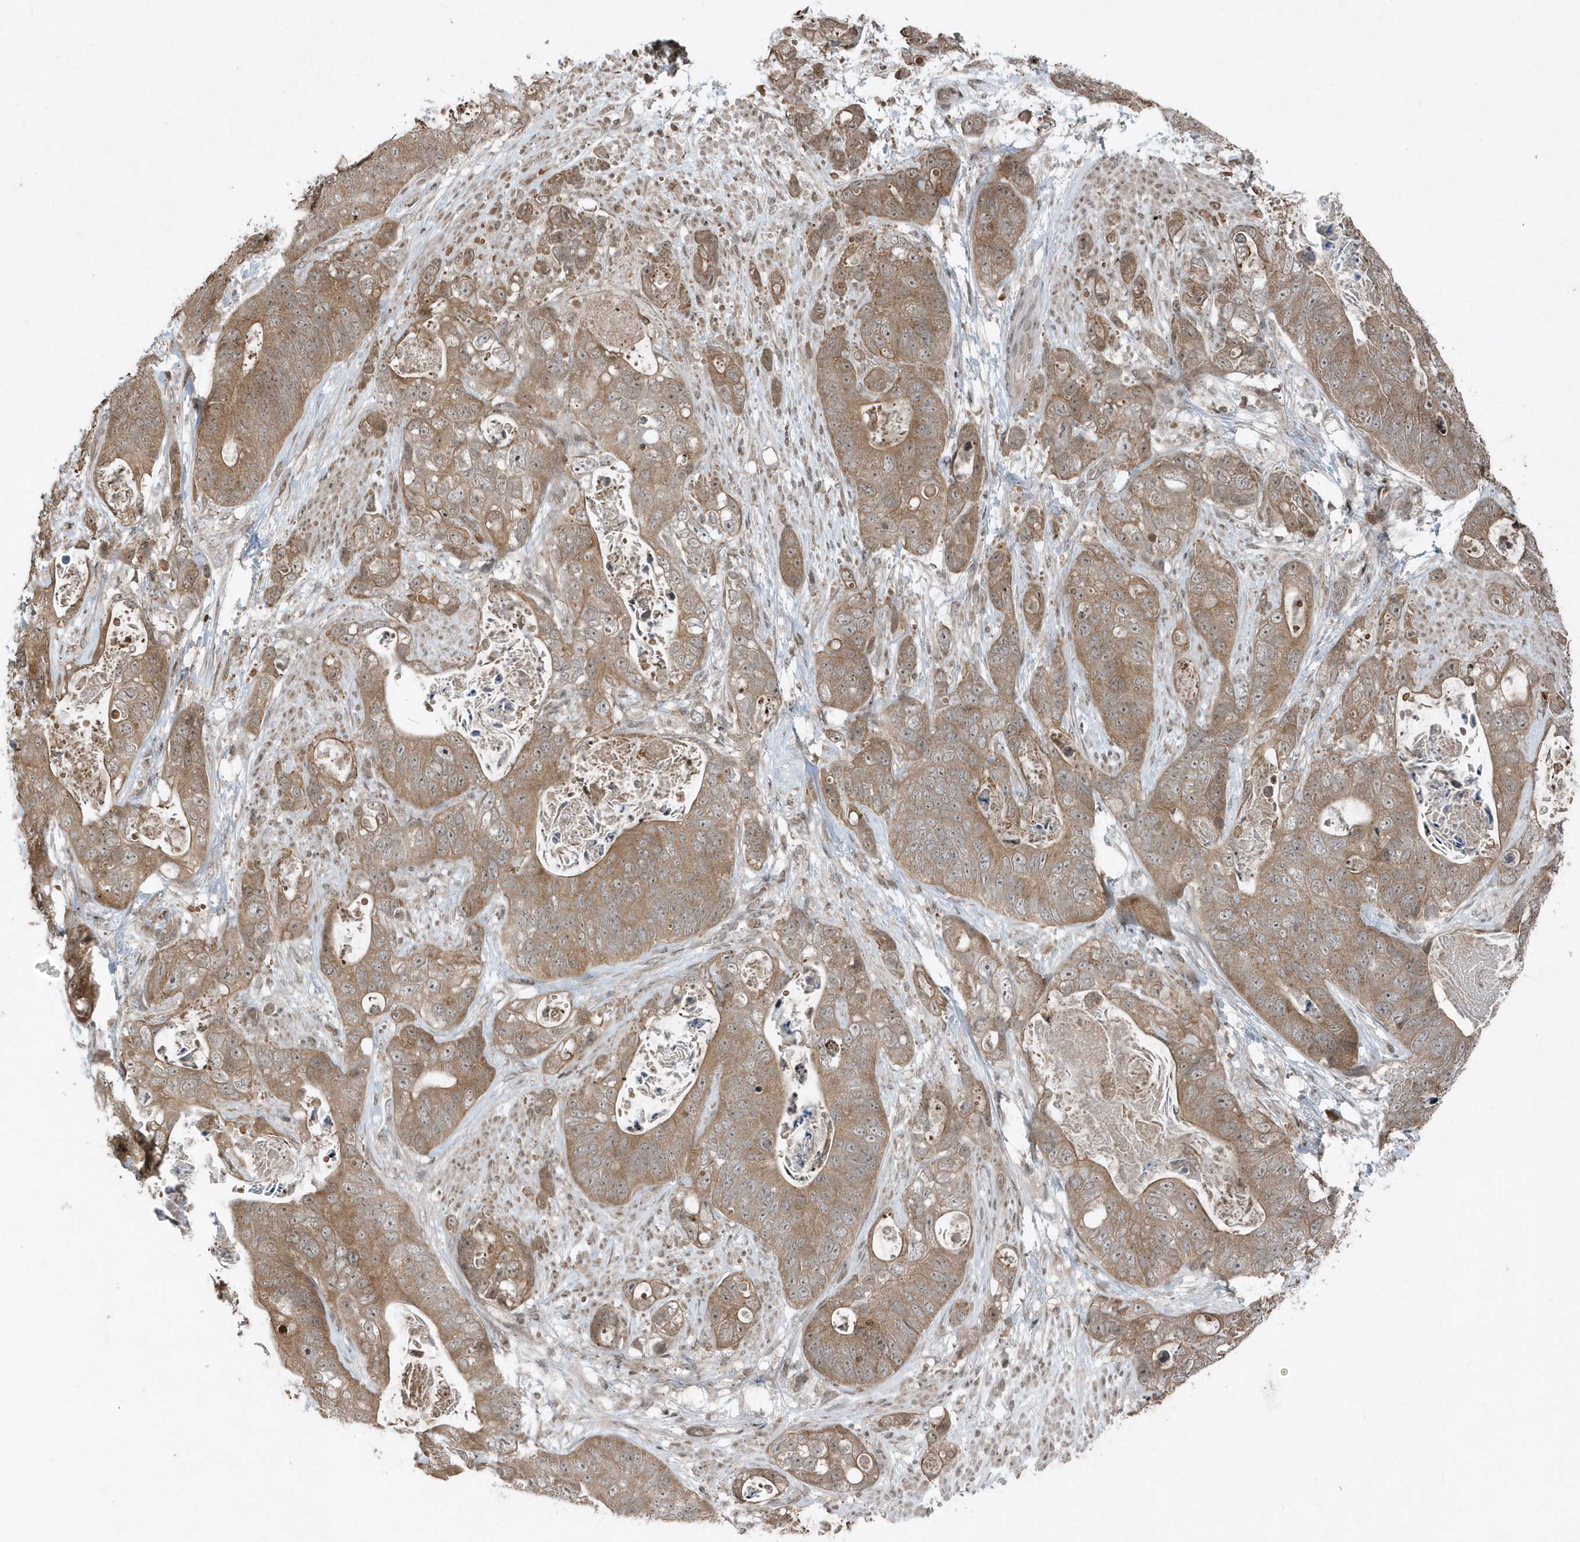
{"staining": {"intensity": "moderate", "quantity": ">75%", "location": "cytoplasmic/membranous"}, "tissue": "stomach cancer", "cell_type": "Tumor cells", "image_type": "cancer", "snomed": [{"axis": "morphology", "description": "Adenocarcinoma, NOS"}, {"axis": "topography", "description": "Stomach"}], "caption": "Protein analysis of stomach cancer tissue displays moderate cytoplasmic/membranous expression in approximately >75% of tumor cells.", "gene": "EIF2B1", "patient": {"sex": "female", "age": 89}}